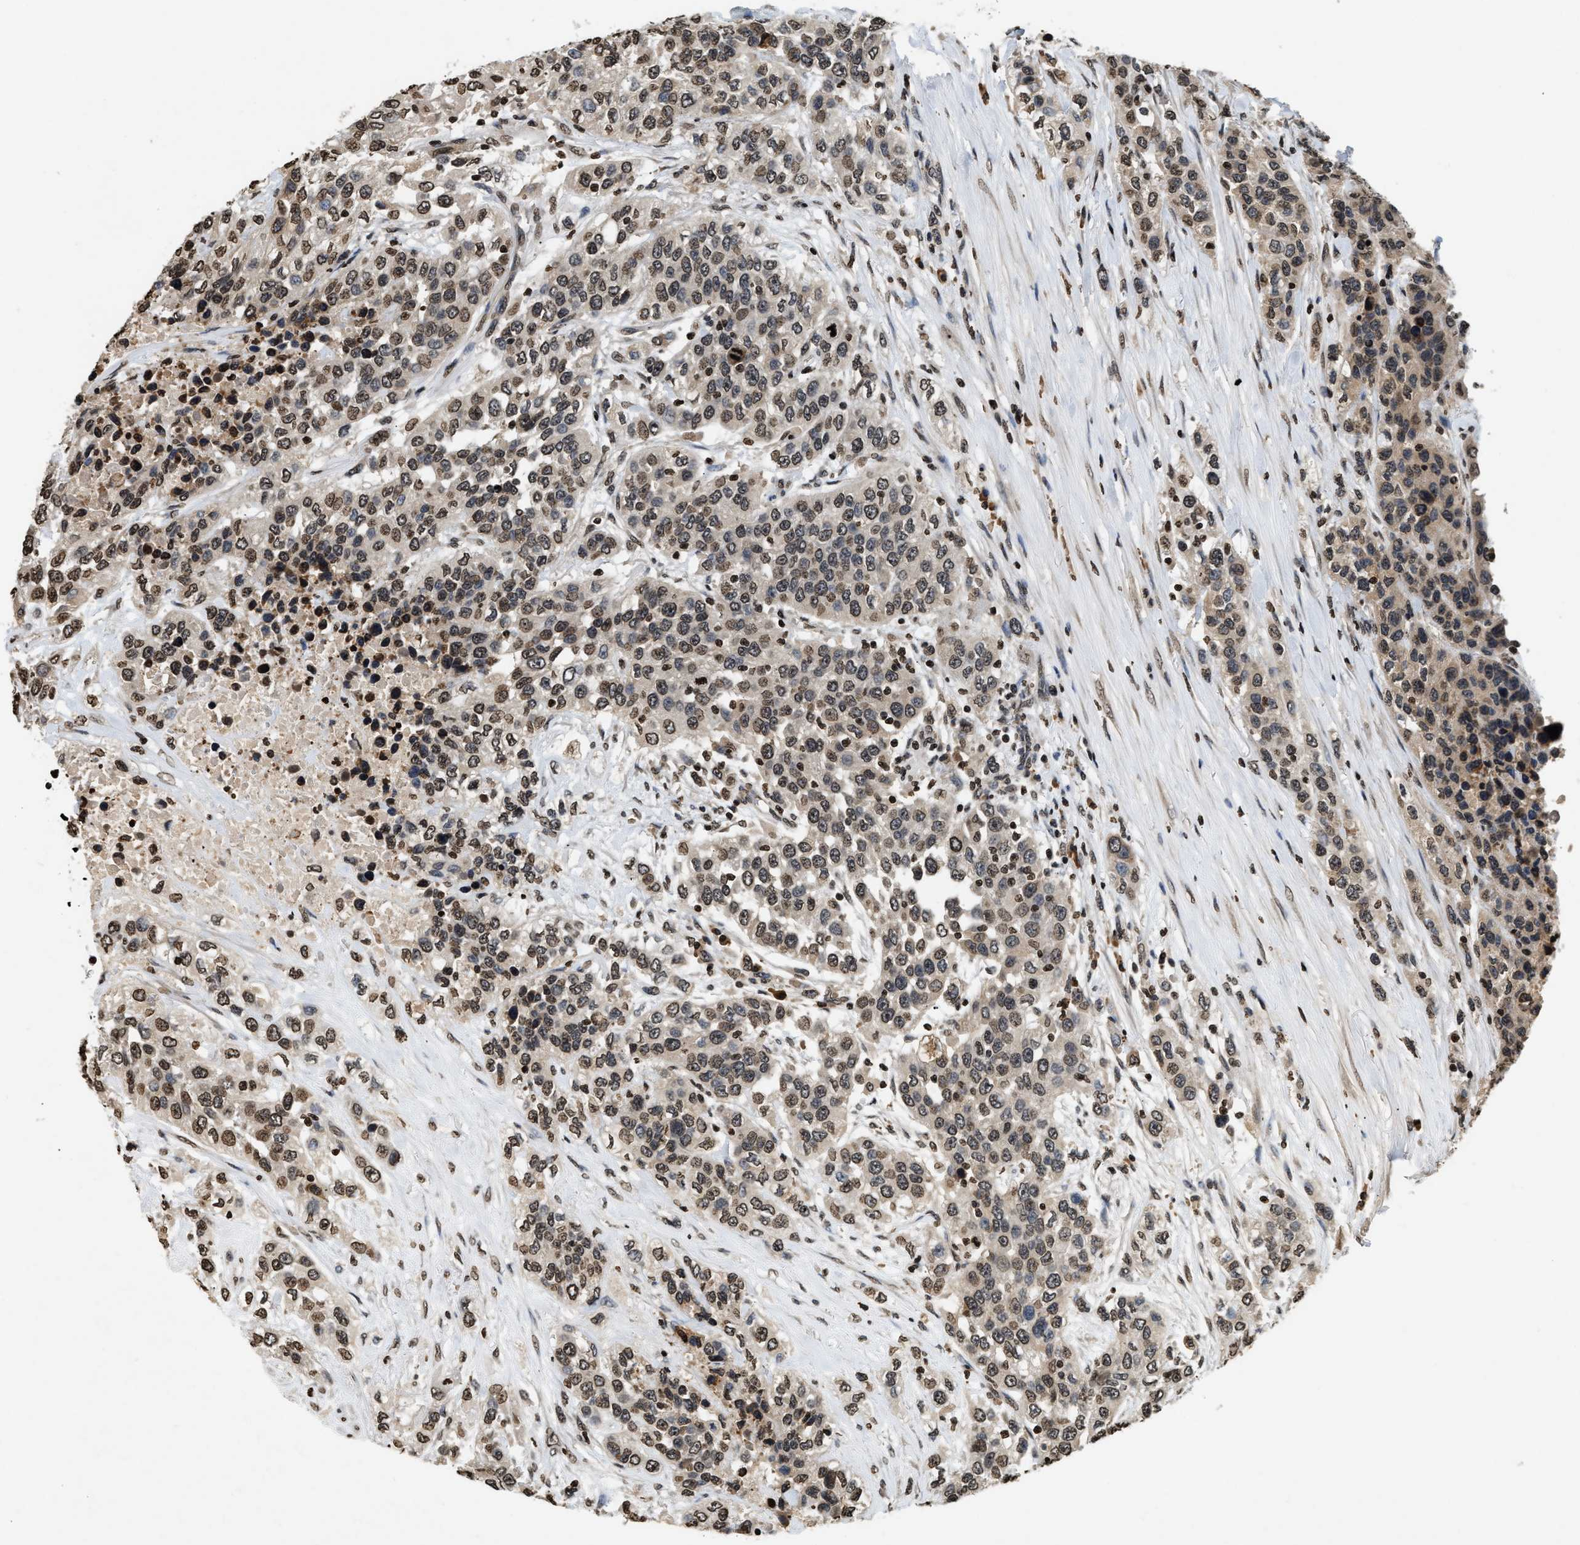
{"staining": {"intensity": "weak", "quantity": ">75%", "location": "nuclear"}, "tissue": "urothelial cancer", "cell_type": "Tumor cells", "image_type": "cancer", "snomed": [{"axis": "morphology", "description": "Urothelial carcinoma, High grade"}, {"axis": "topography", "description": "Urinary bladder"}], "caption": "Immunohistochemical staining of high-grade urothelial carcinoma shows low levels of weak nuclear expression in about >75% of tumor cells.", "gene": "DNASE1L3", "patient": {"sex": "female", "age": 80}}